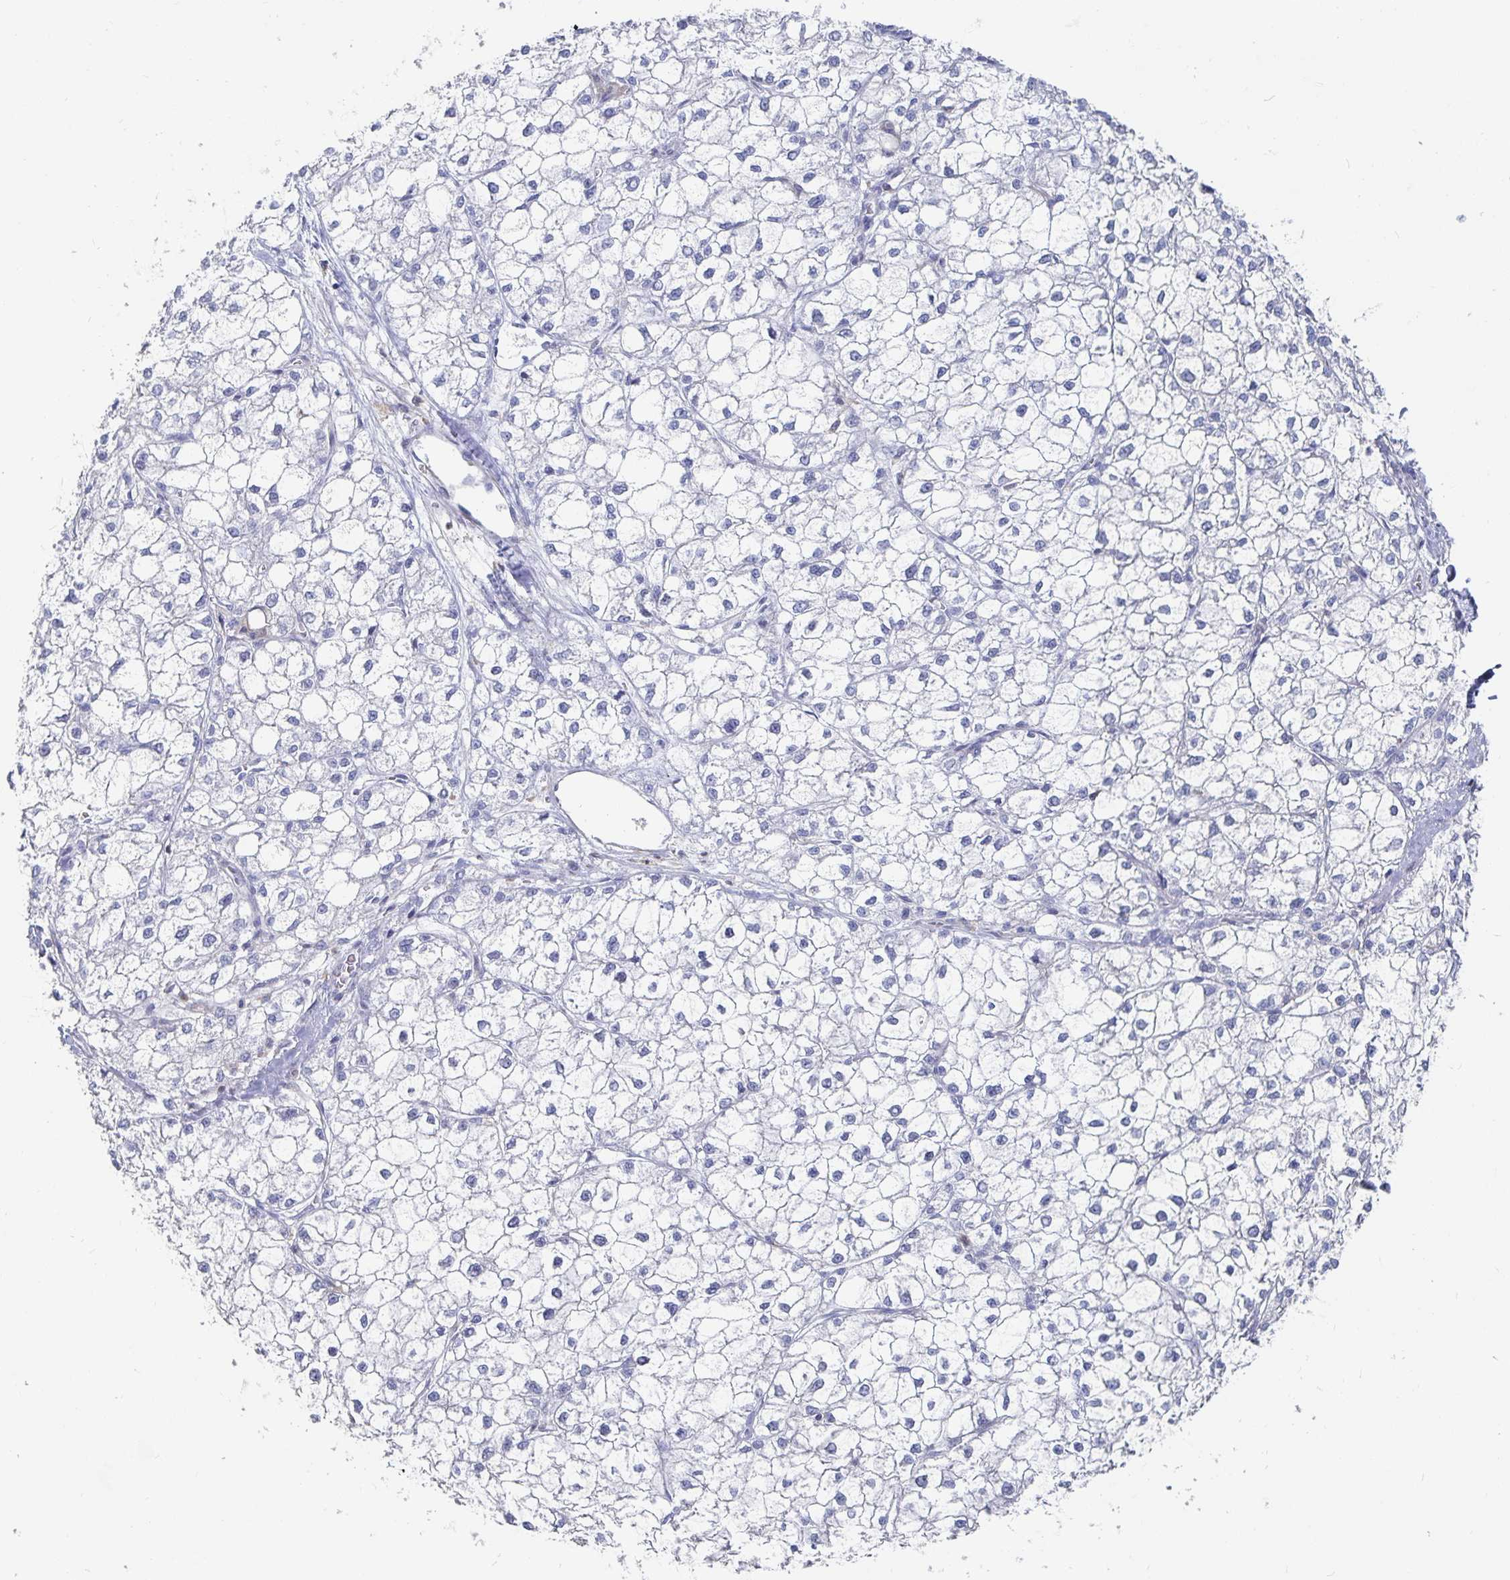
{"staining": {"intensity": "negative", "quantity": "none", "location": "none"}, "tissue": "liver cancer", "cell_type": "Tumor cells", "image_type": "cancer", "snomed": [{"axis": "morphology", "description": "Carcinoma, Hepatocellular, NOS"}, {"axis": "topography", "description": "Liver"}], "caption": "Protein analysis of hepatocellular carcinoma (liver) displays no significant staining in tumor cells. (Brightfield microscopy of DAB immunohistochemistry at high magnification).", "gene": "PIK3CD", "patient": {"sex": "female", "age": 43}}